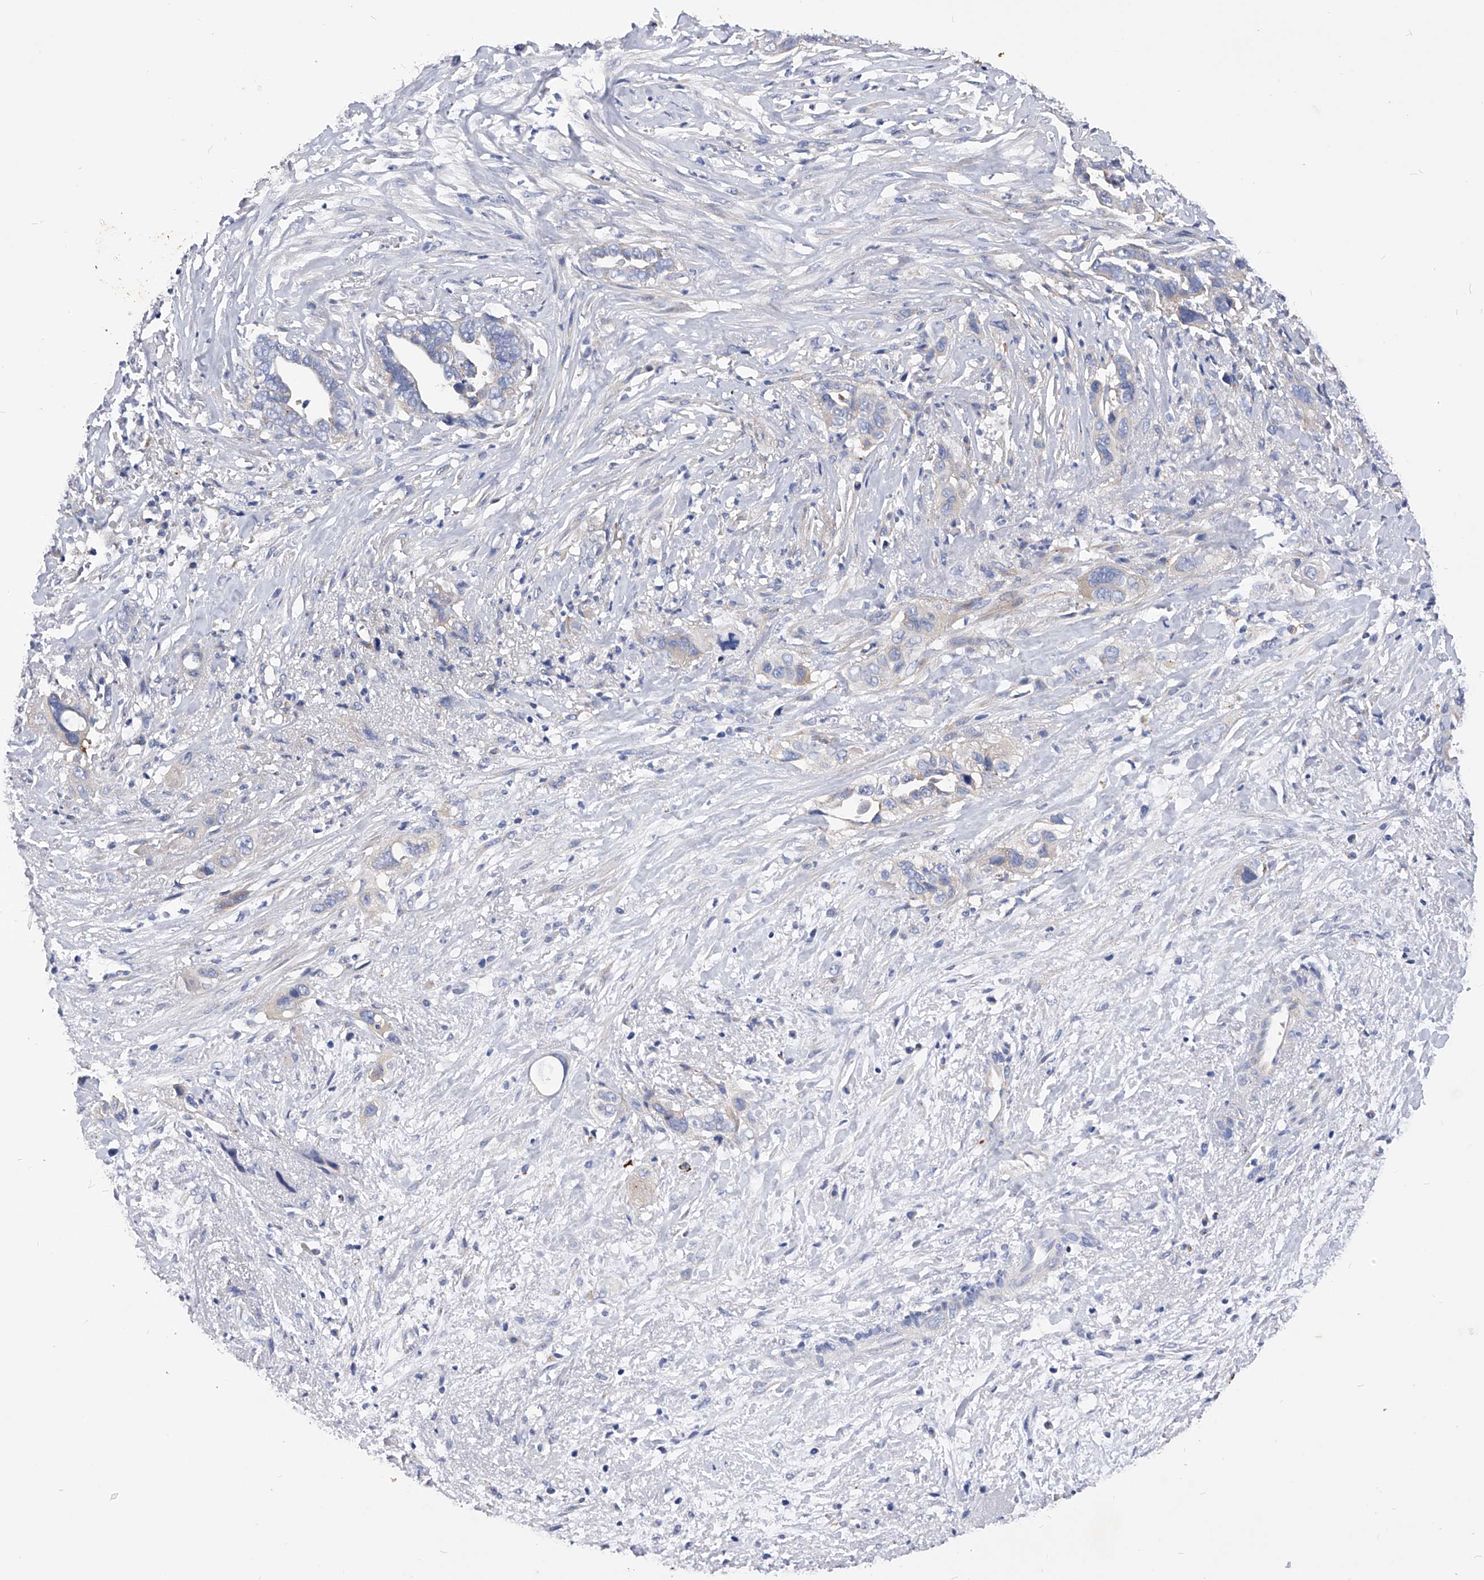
{"staining": {"intensity": "negative", "quantity": "none", "location": "none"}, "tissue": "liver cancer", "cell_type": "Tumor cells", "image_type": "cancer", "snomed": [{"axis": "morphology", "description": "Cholangiocarcinoma"}, {"axis": "topography", "description": "Liver"}], "caption": "Tumor cells are negative for brown protein staining in liver cholangiocarcinoma. (IHC, brightfield microscopy, high magnification).", "gene": "PPP5C", "patient": {"sex": "female", "age": 79}}